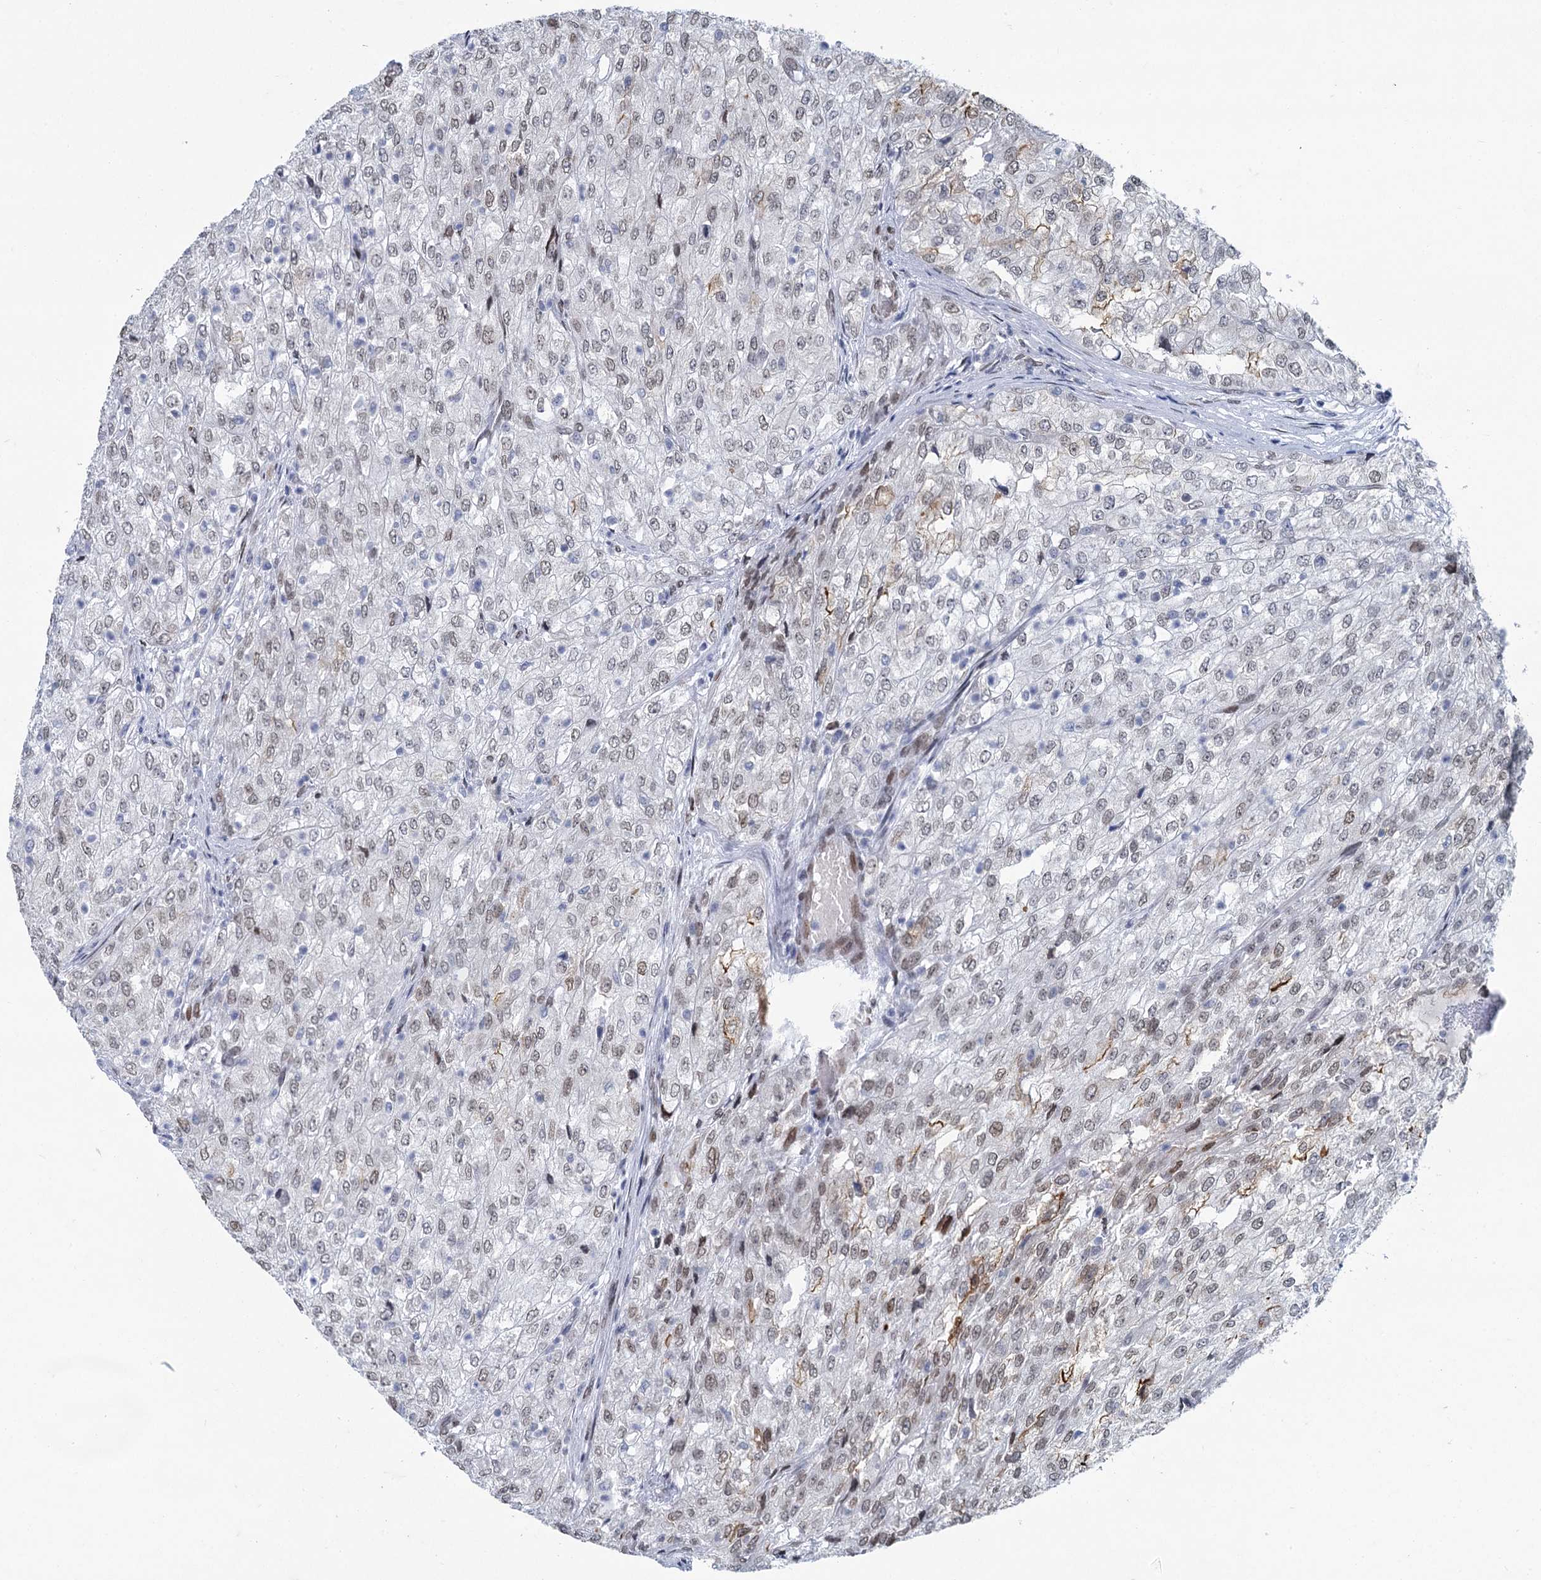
{"staining": {"intensity": "weak", "quantity": ">75%", "location": "nuclear"}, "tissue": "renal cancer", "cell_type": "Tumor cells", "image_type": "cancer", "snomed": [{"axis": "morphology", "description": "Adenocarcinoma, NOS"}, {"axis": "topography", "description": "Kidney"}], "caption": "Protein staining of renal cancer tissue exhibits weak nuclear positivity in approximately >75% of tumor cells.", "gene": "PRSS35", "patient": {"sex": "female", "age": 54}}